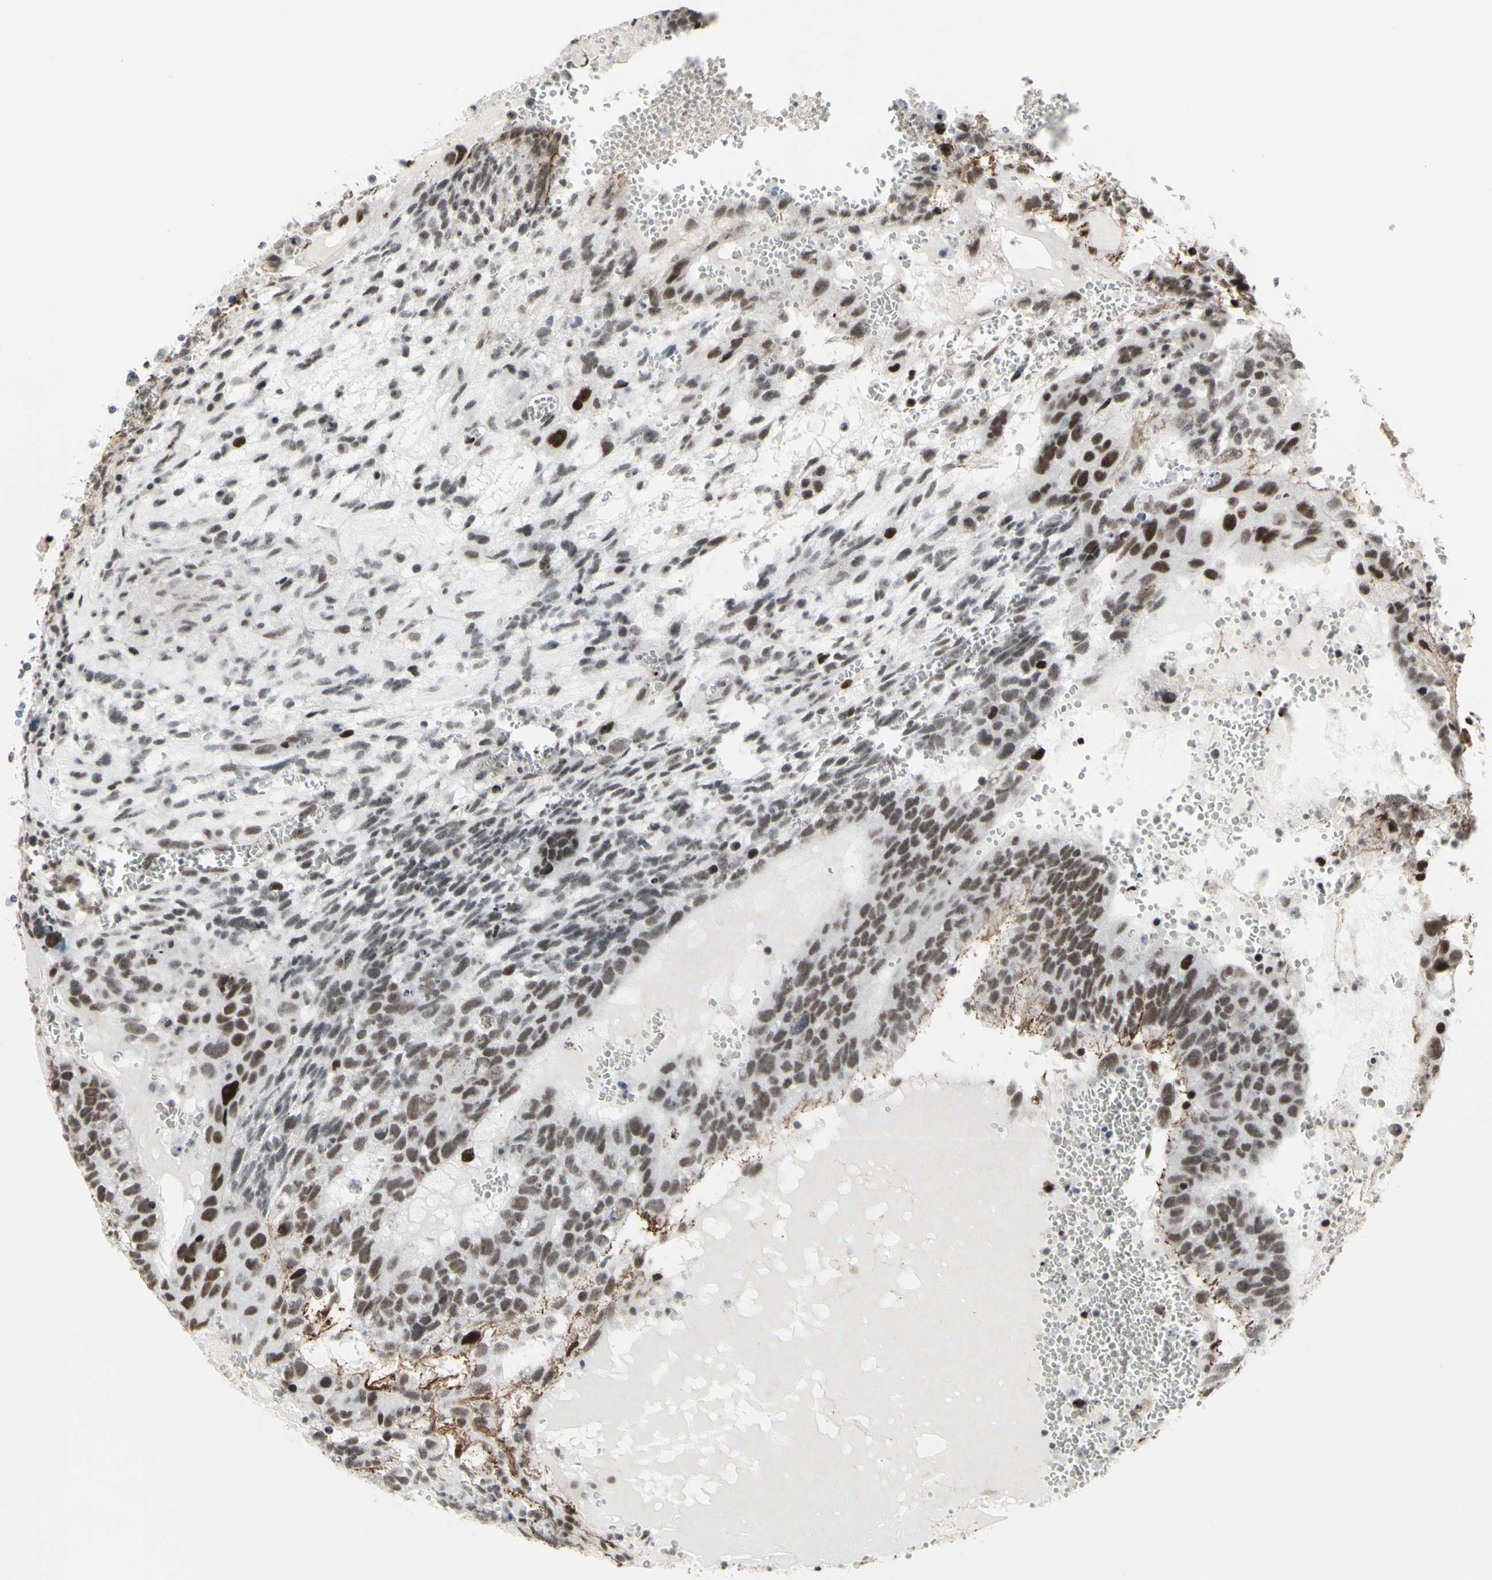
{"staining": {"intensity": "moderate", "quantity": "25%-75%", "location": "nuclear"}, "tissue": "testis cancer", "cell_type": "Tumor cells", "image_type": "cancer", "snomed": [{"axis": "morphology", "description": "Seminoma, NOS"}, {"axis": "morphology", "description": "Carcinoma, Embryonal, NOS"}, {"axis": "topography", "description": "Testis"}], "caption": "Human seminoma (testis) stained for a protein (brown) shows moderate nuclear positive positivity in approximately 25%-75% of tumor cells.", "gene": "SUPT6H", "patient": {"sex": "male", "age": 52}}